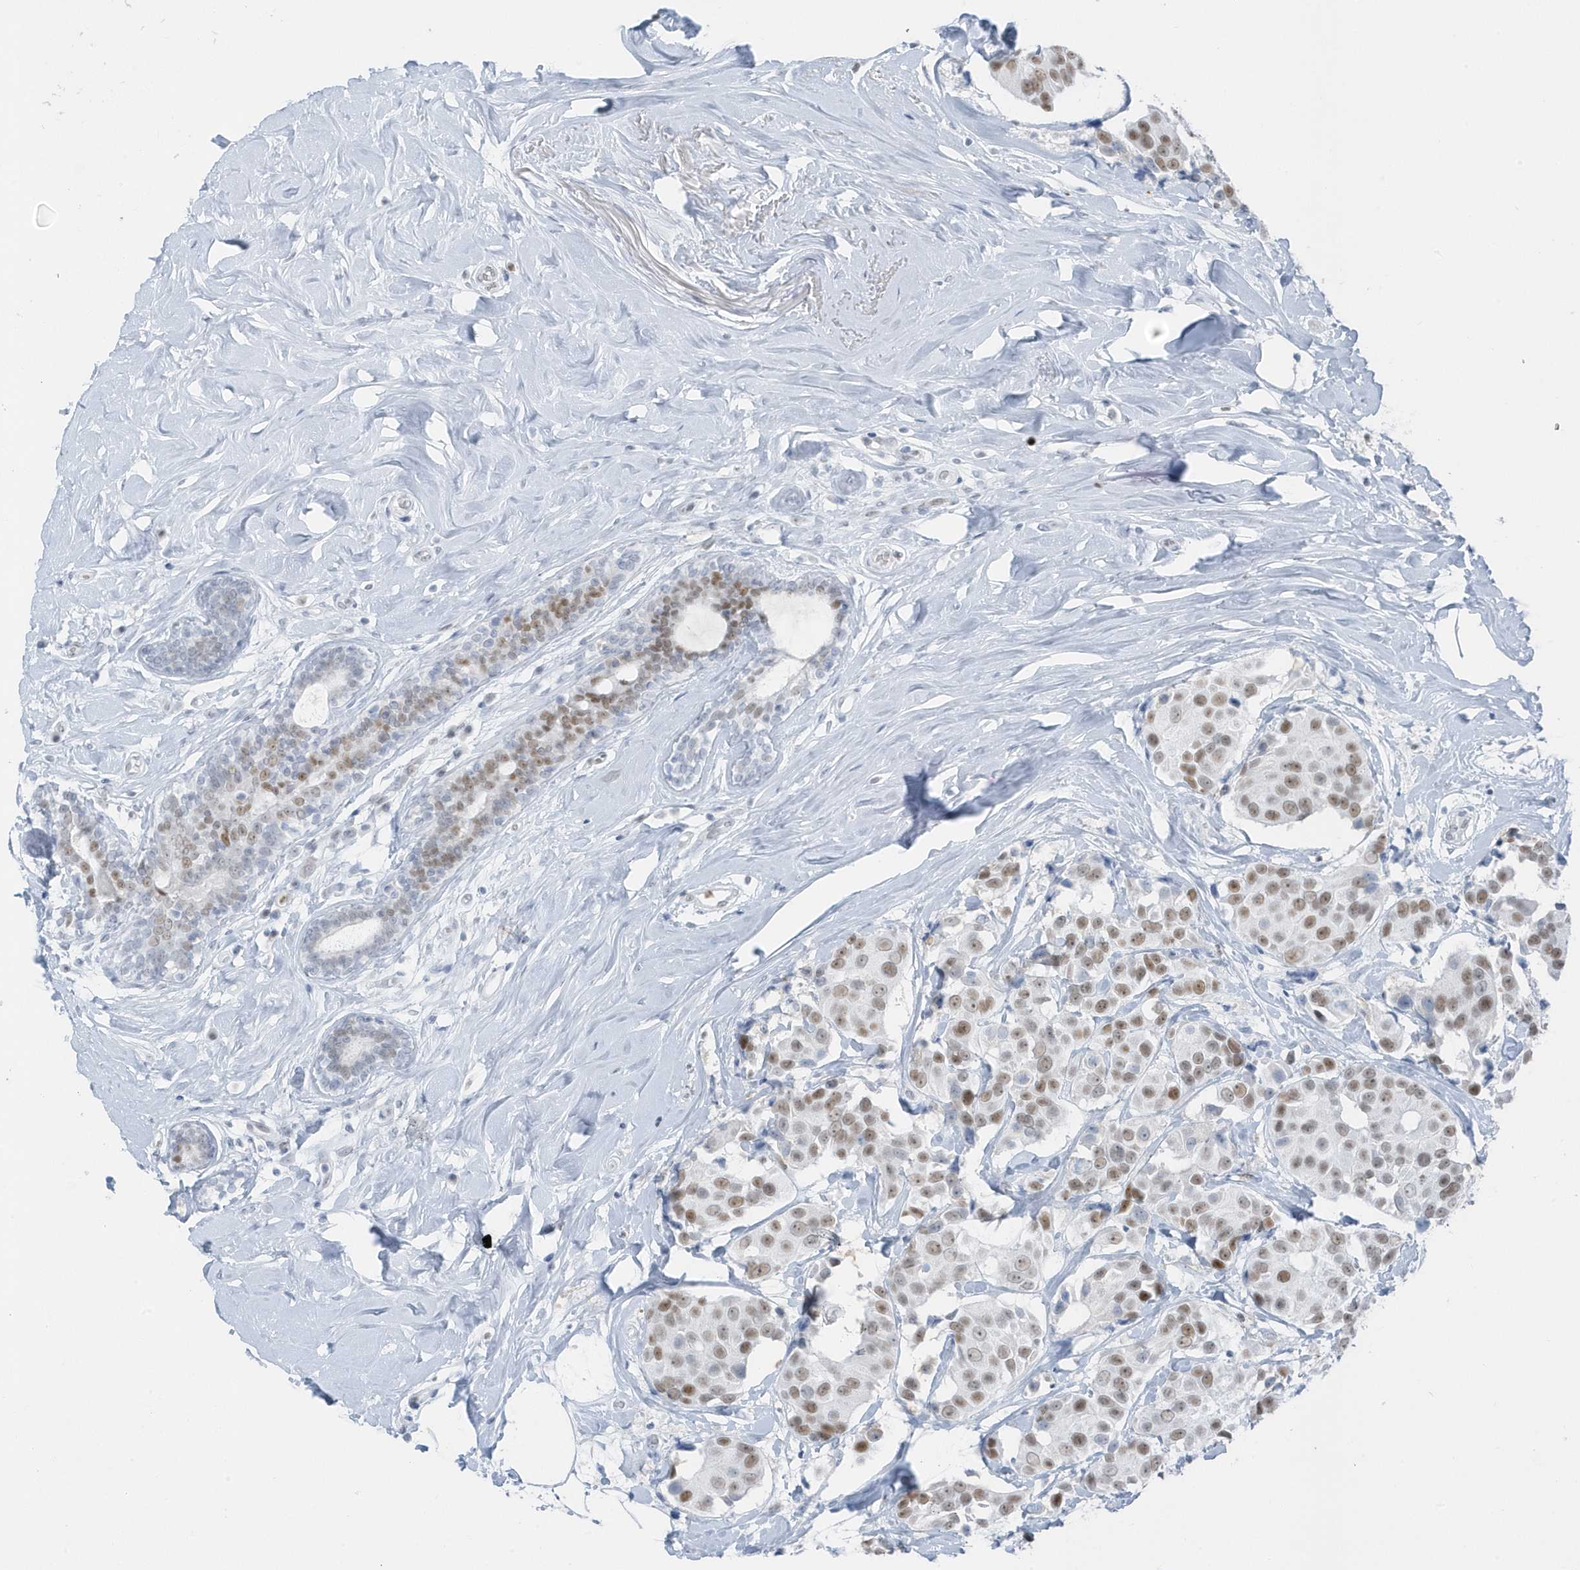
{"staining": {"intensity": "moderate", "quantity": ">75%", "location": "nuclear"}, "tissue": "breast cancer", "cell_type": "Tumor cells", "image_type": "cancer", "snomed": [{"axis": "morphology", "description": "Normal tissue, NOS"}, {"axis": "morphology", "description": "Duct carcinoma"}, {"axis": "topography", "description": "Breast"}], "caption": "Human intraductal carcinoma (breast) stained for a protein (brown) displays moderate nuclear positive positivity in about >75% of tumor cells.", "gene": "SMIM34", "patient": {"sex": "female", "age": 39}}